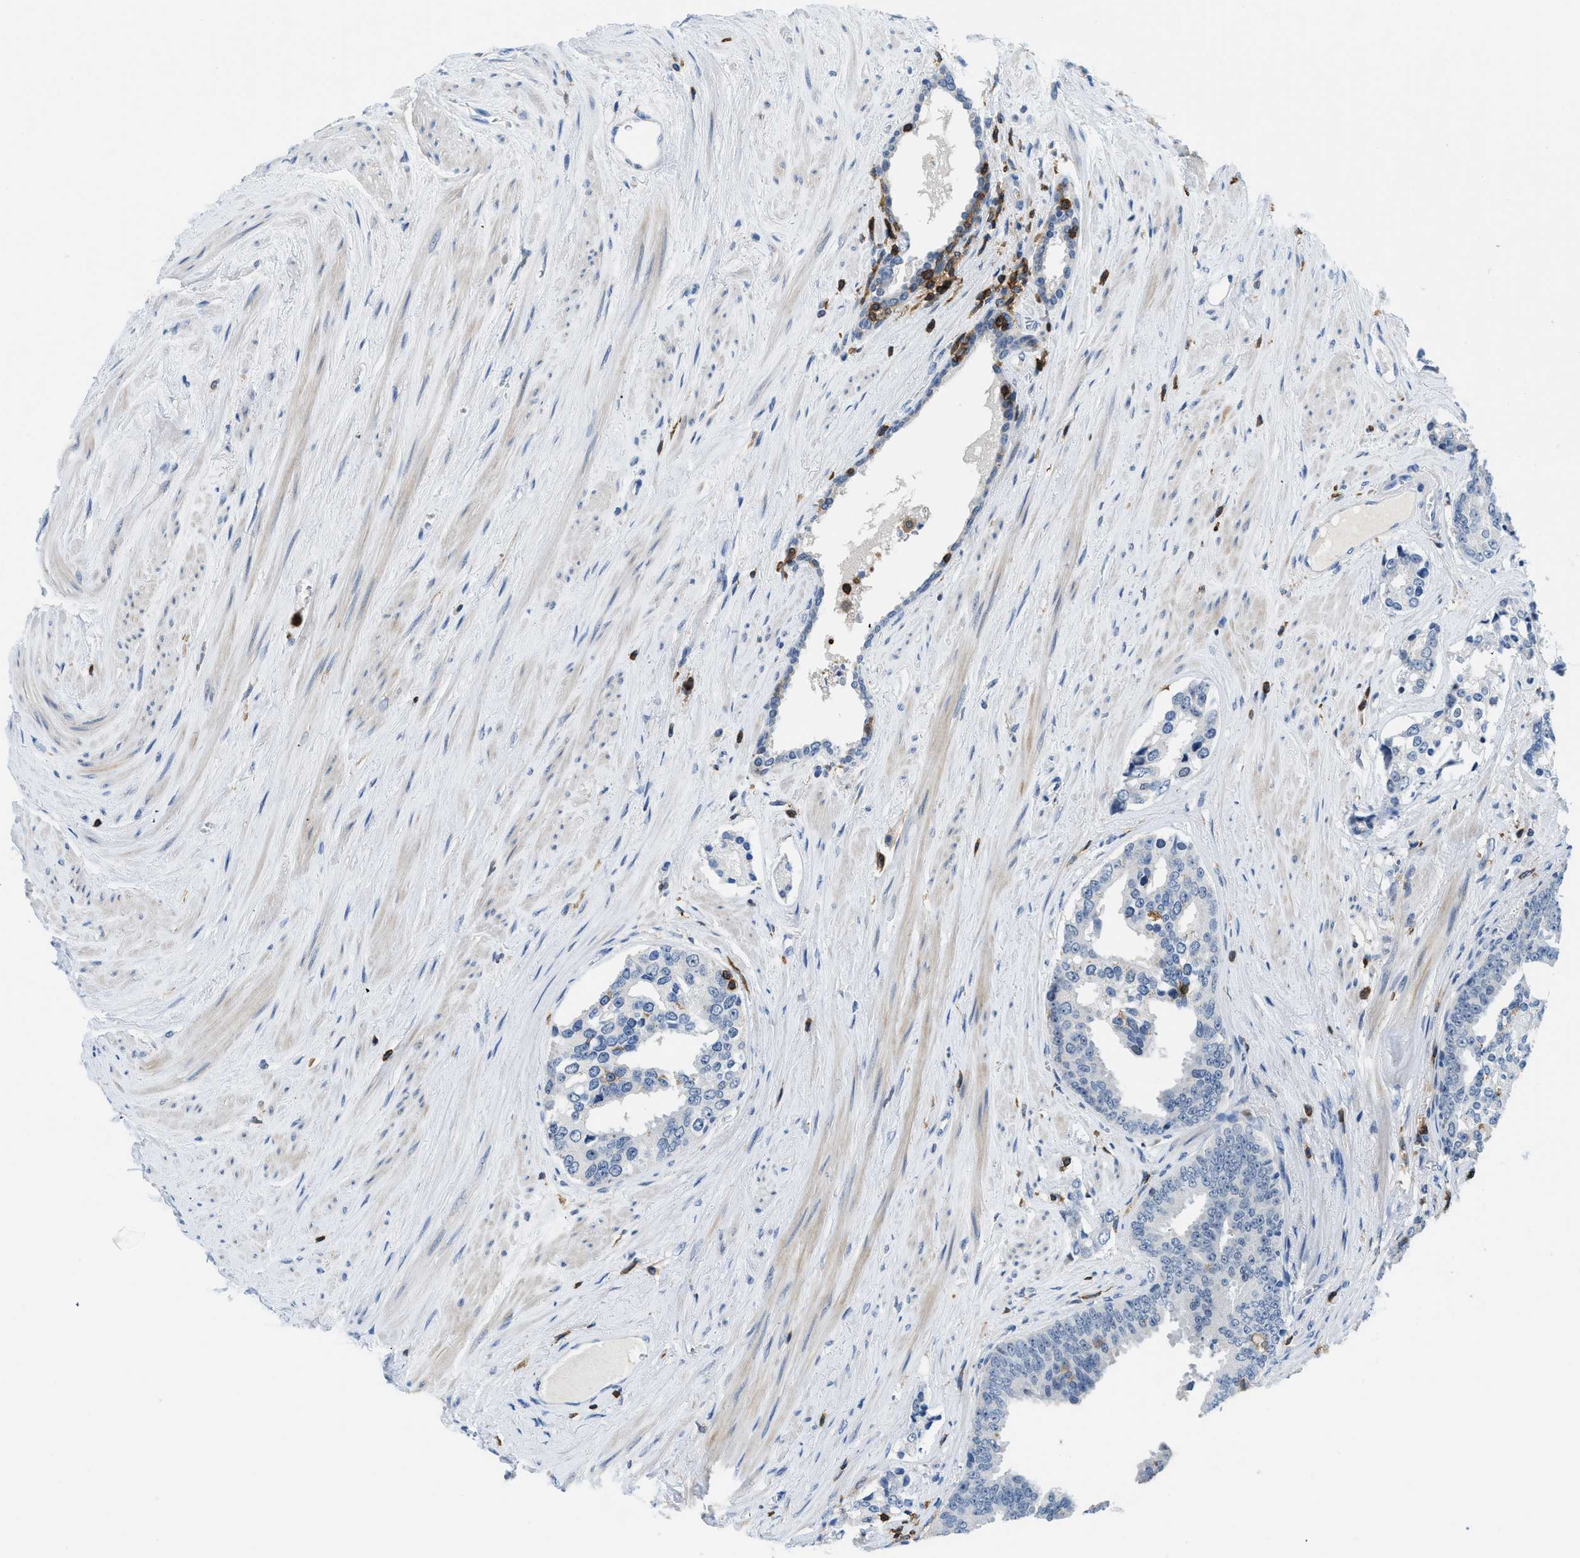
{"staining": {"intensity": "negative", "quantity": "none", "location": "none"}, "tissue": "prostate cancer", "cell_type": "Tumor cells", "image_type": "cancer", "snomed": [{"axis": "morphology", "description": "Adenocarcinoma, High grade"}, {"axis": "topography", "description": "Prostate"}], "caption": "Prostate adenocarcinoma (high-grade) was stained to show a protein in brown. There is no significant expression in tumor cells.", "gene": "FAM151A", "patient": {"sex": "male", "age": 71}}